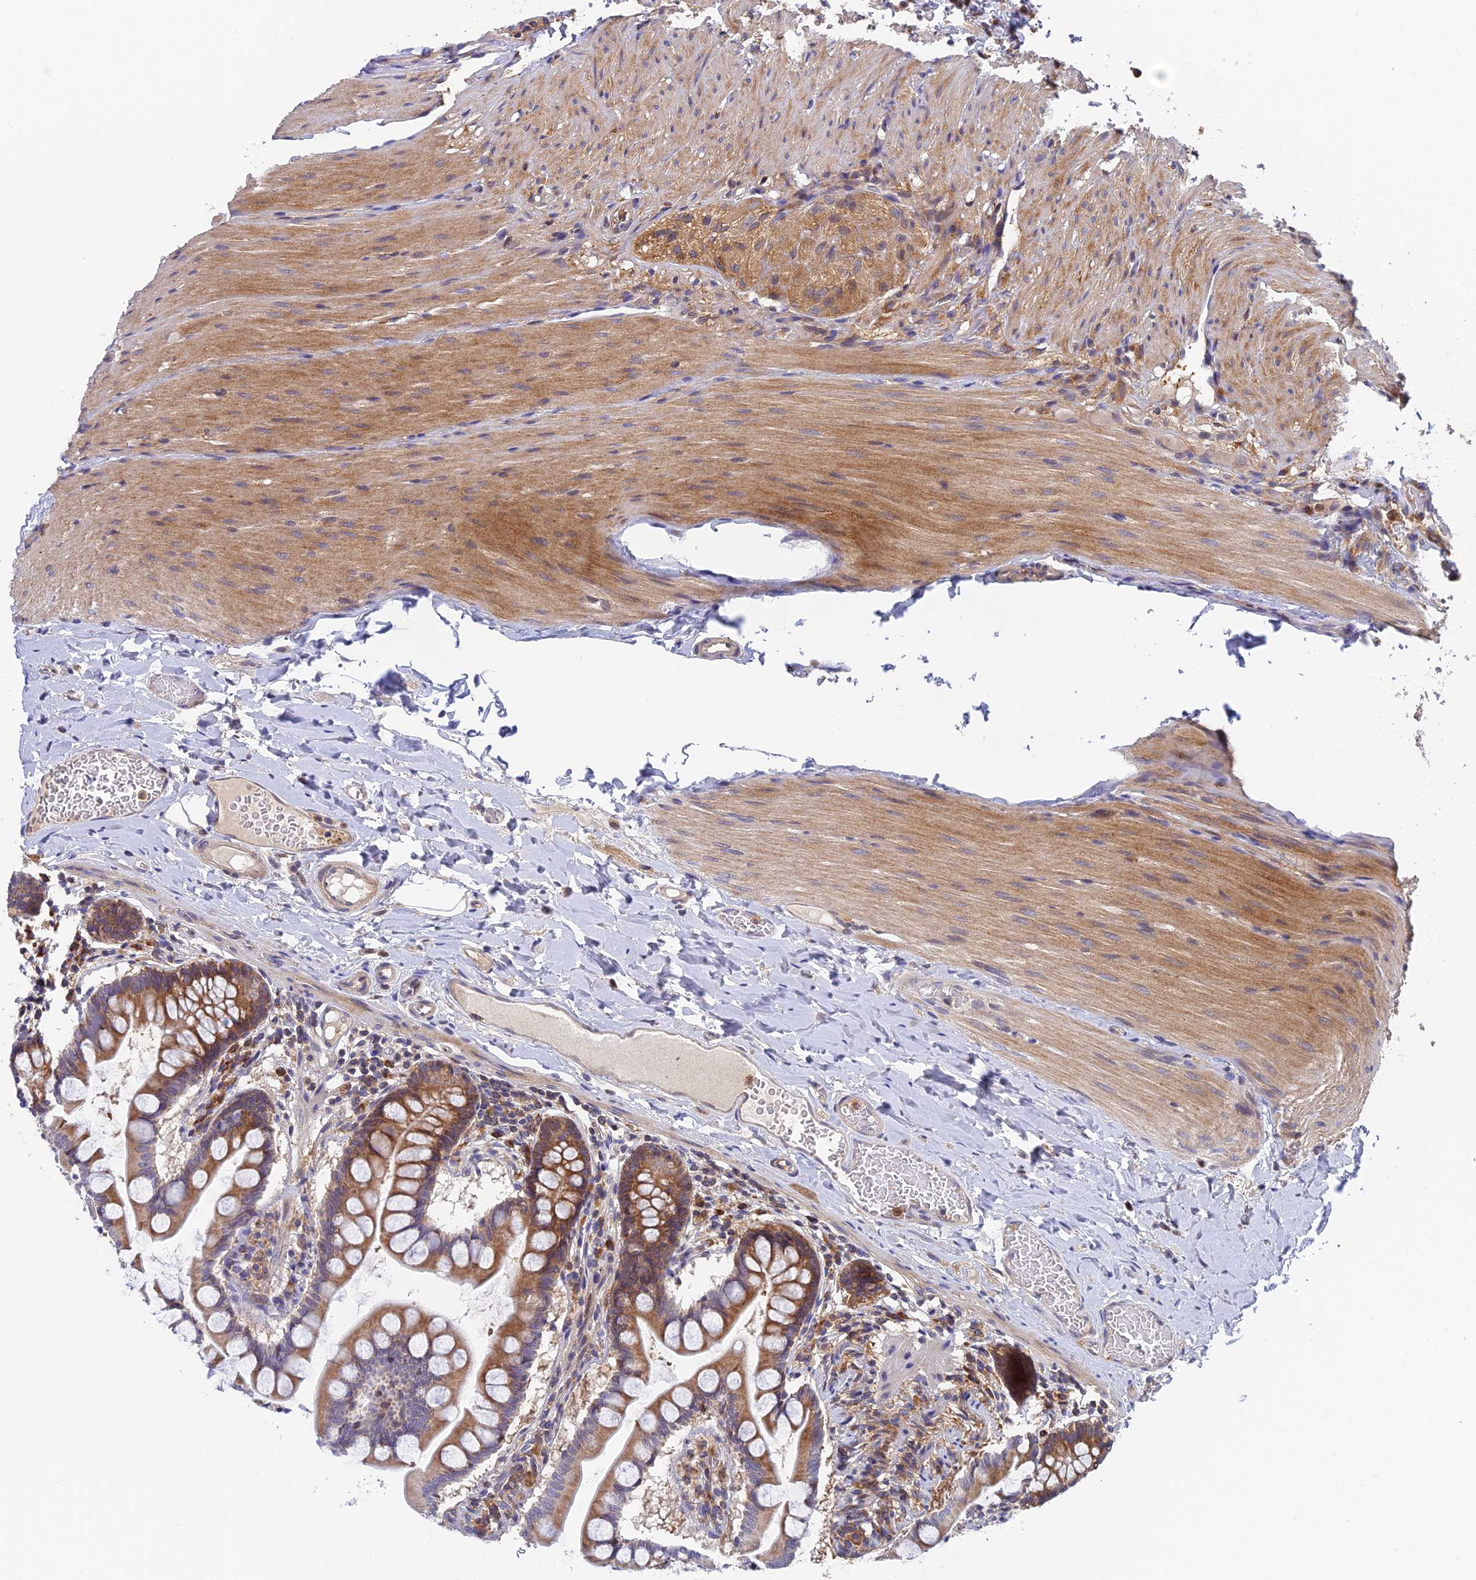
{"staining": {"intensity": "moderate", "quantity": ">75%", "location": "cytoplasmic/membranous"}, "tissue": "small intestine", "cell_type": "Glandular cells", "image_type": "normal", "snomed": [{"axis": "morphology", "description": "Normal tissue, NOS"}, {"axis": "topography", "description": "Small intestine"}], "caption": "Immunohistochemistry (IHC) staining of normal small intestine, which reveals medium levels of moderate cytoplasmic/membranous positivity in approximately >75% of glandular cells indicating moderate cytoplasmic/membranous protein positivity. The staining was performed using DAB (3,3'-diaminobenzidine) (brown) for protein detection and nuclei were counterstained in hematoxylin (blue).", "gene": "IPO5", "patient": {"sex": "male", "age": 41}}